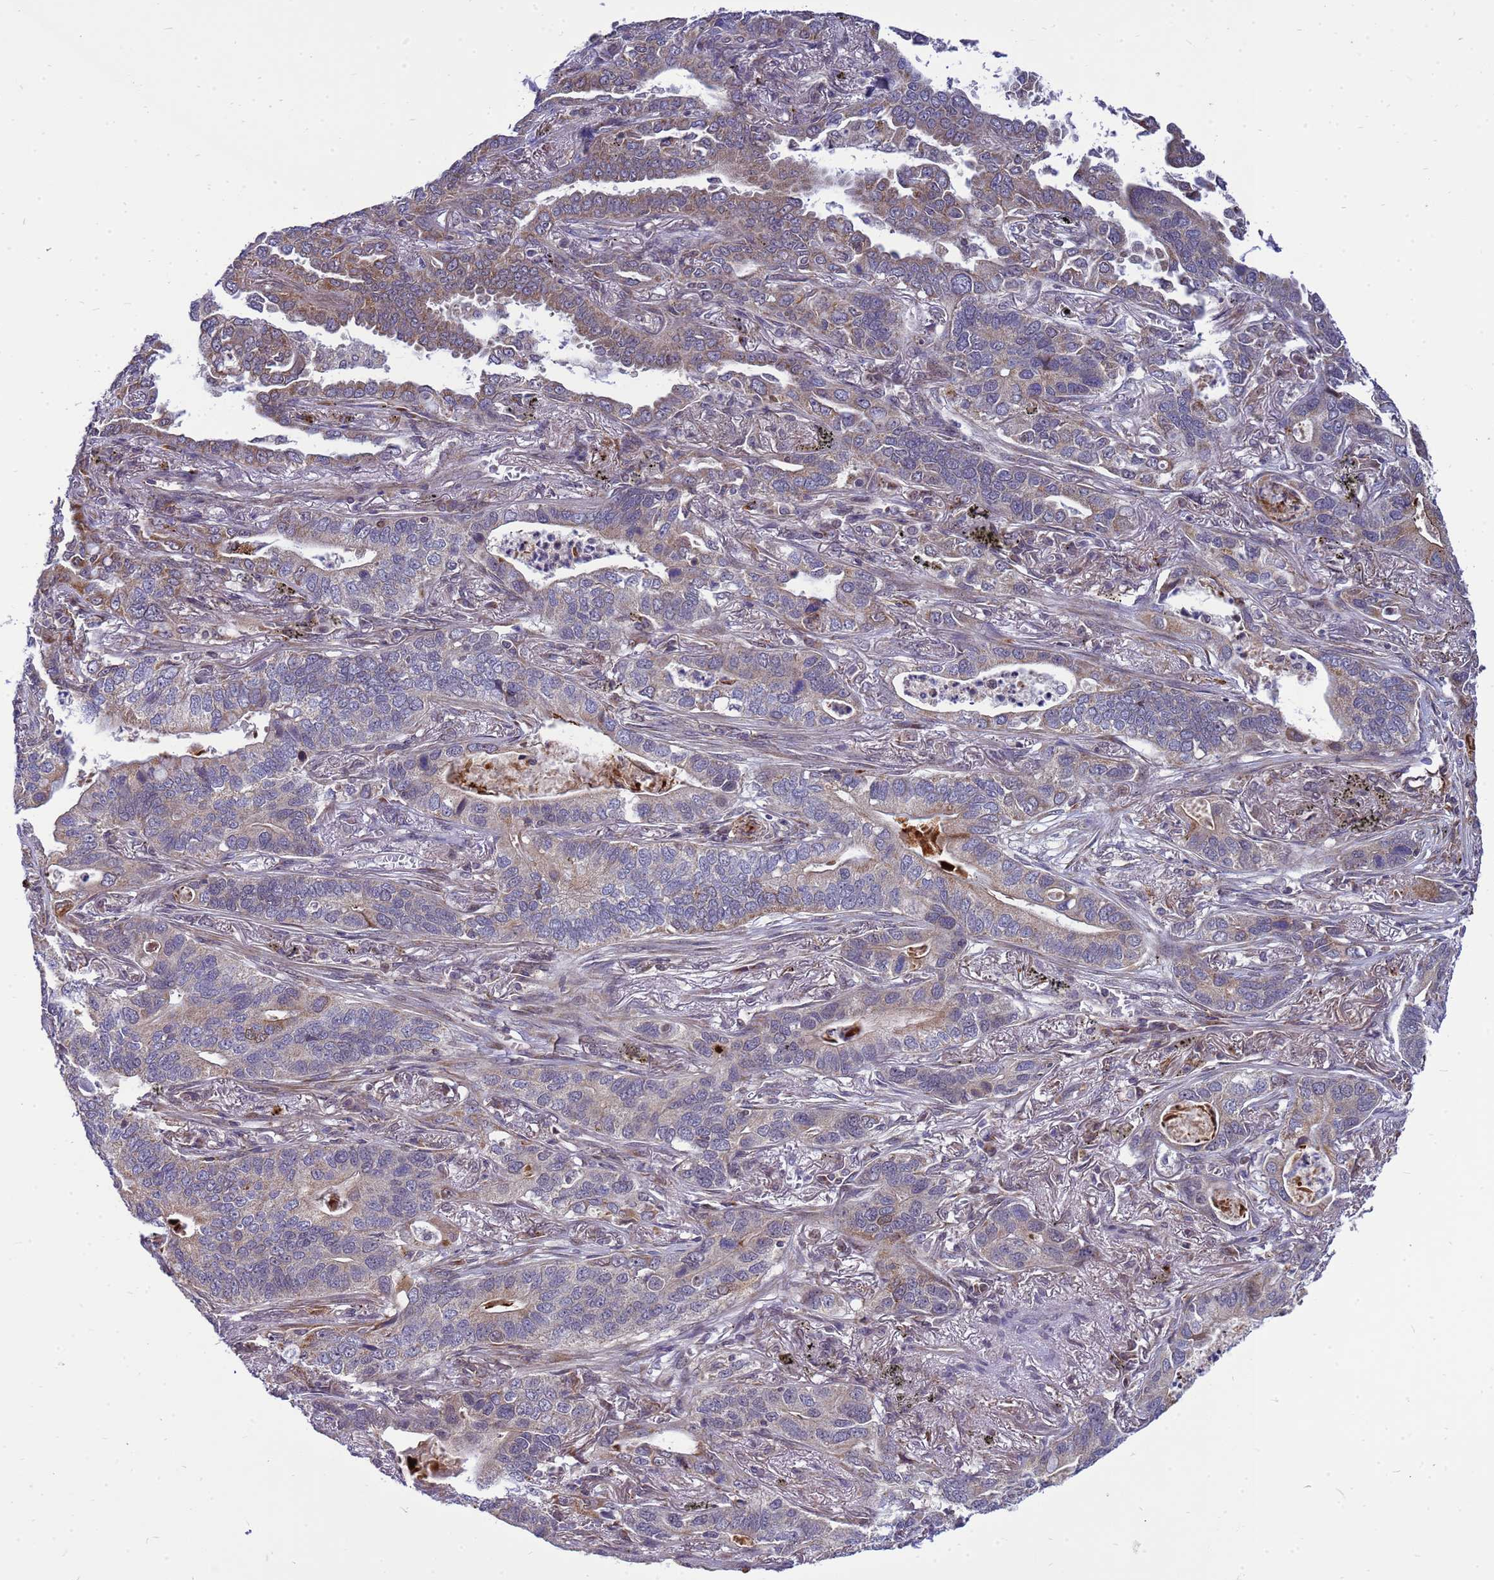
{"staining": {"intensity": "moderate", "quantity": "25%-75%", "location": "cytoplasmic/membranous"}, "tissue": "lung cancer", "cell_type": "Tumor cells", "image_type": "cancer", "snomed": [{"axis": "morphology", "description": "Adenocarcinoma, NOS"}, {"axis": "topography", "description": "Lung"}], "caption": "Brown immunohistochemical staining in lung adenocarcinoma reveals moderate cytoplasmic/membranous staining in about 25%-75% of tumor cells.", "gene": "C12orf43", "patient": {"sex": "male", "age": 67}}